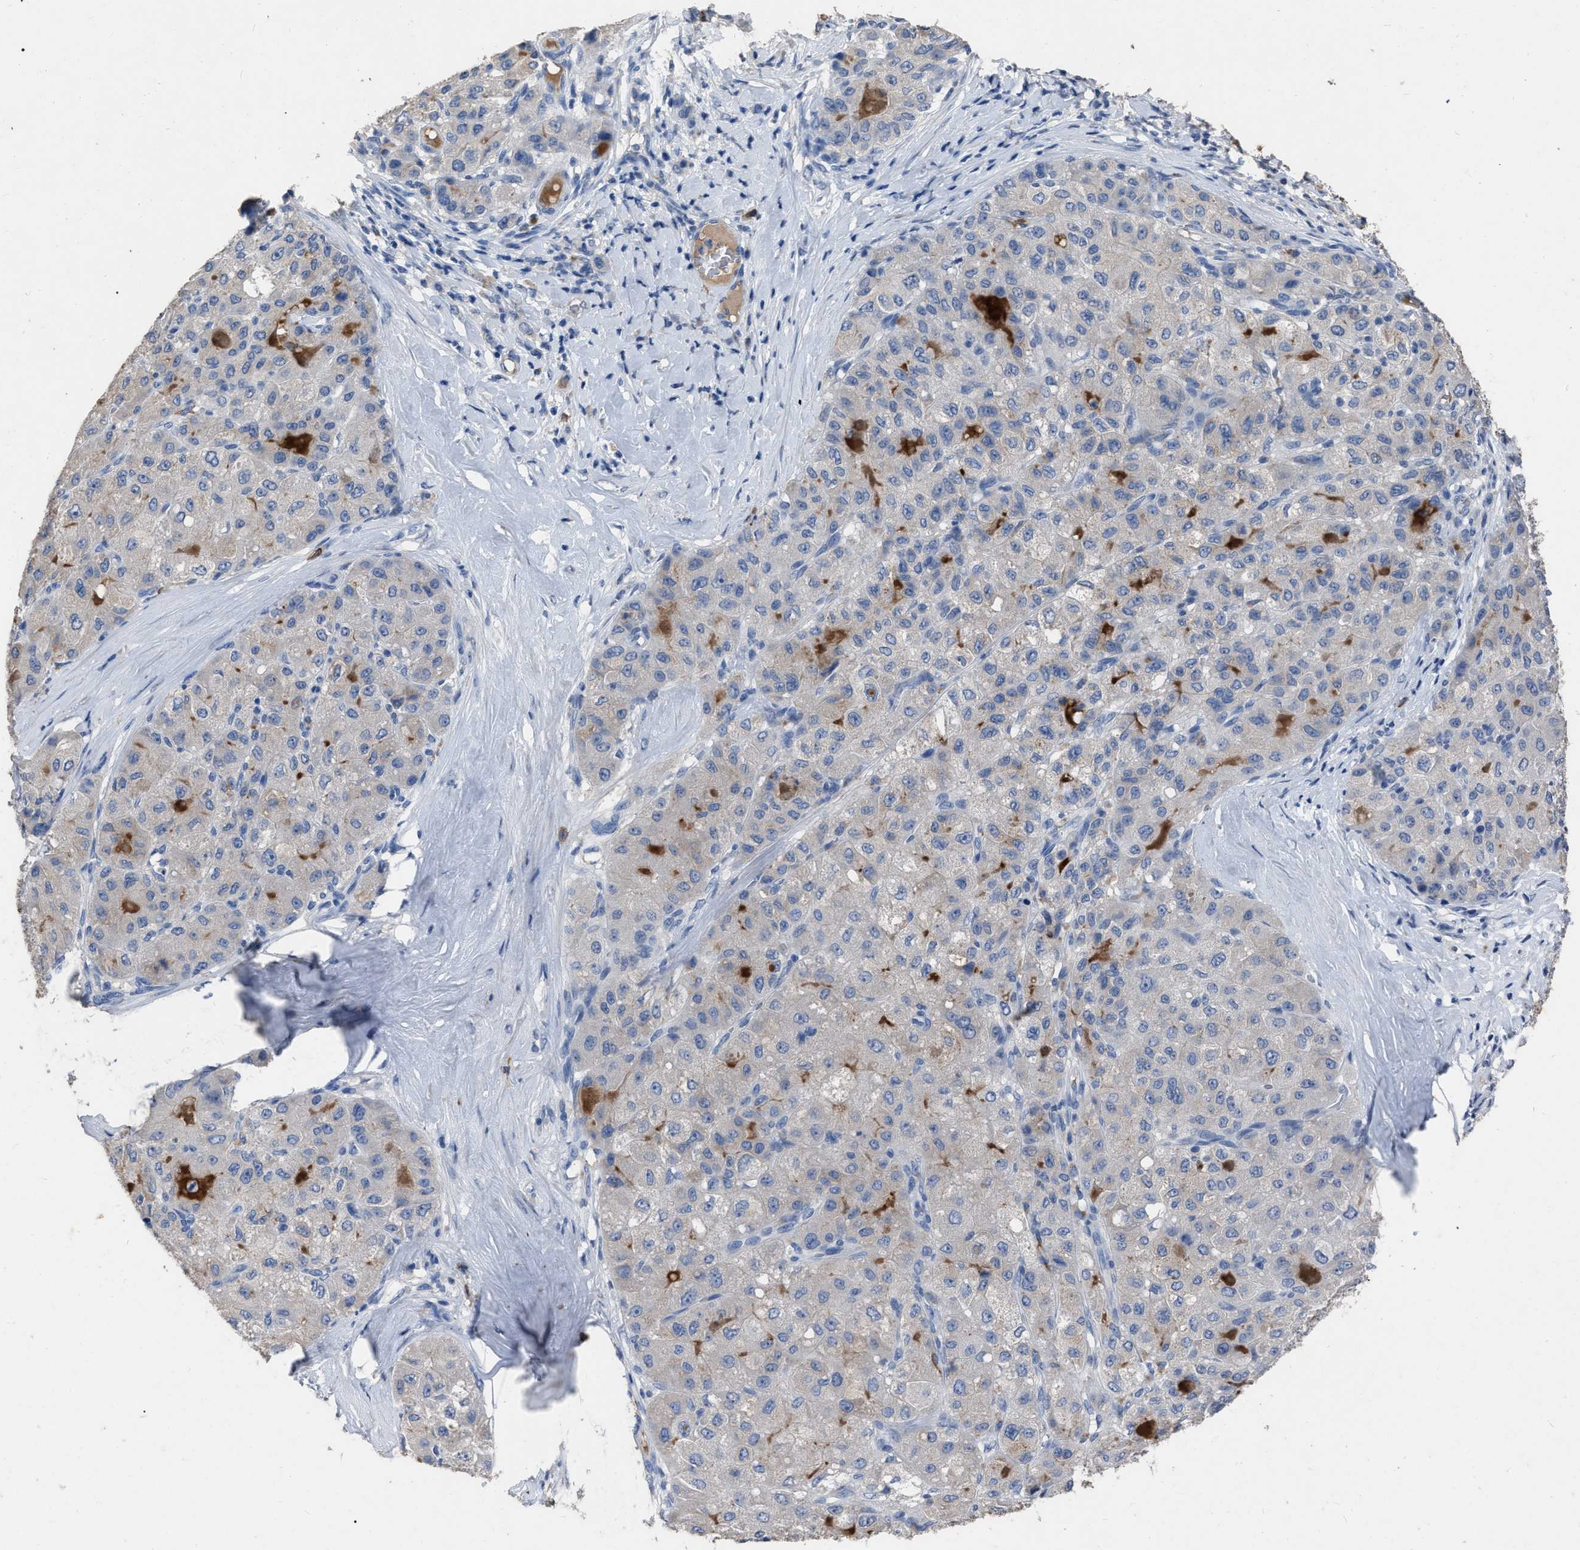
{"staining": {"intensity": "negative", "quantity": "none", "location": "none"}, "tissue": "liver cancer", "cell_type": "Tumor cells", "image_type": "cancer", "snomed": [{"axis": "morphology", "description": "Carcinoma, Hepatocellular, NOS"}, {"axis": "topography", "description": "Liver"}], "caption": "High magnification brightfield microscopy of liver cancer (hepatocellular carcinoma) stained with DAB (brown) and counterstained with hematoxylin (blue): tumor cells show no significant expression.", "gene": "HABP2", "patient": {"sex": "male", "age": 80}}